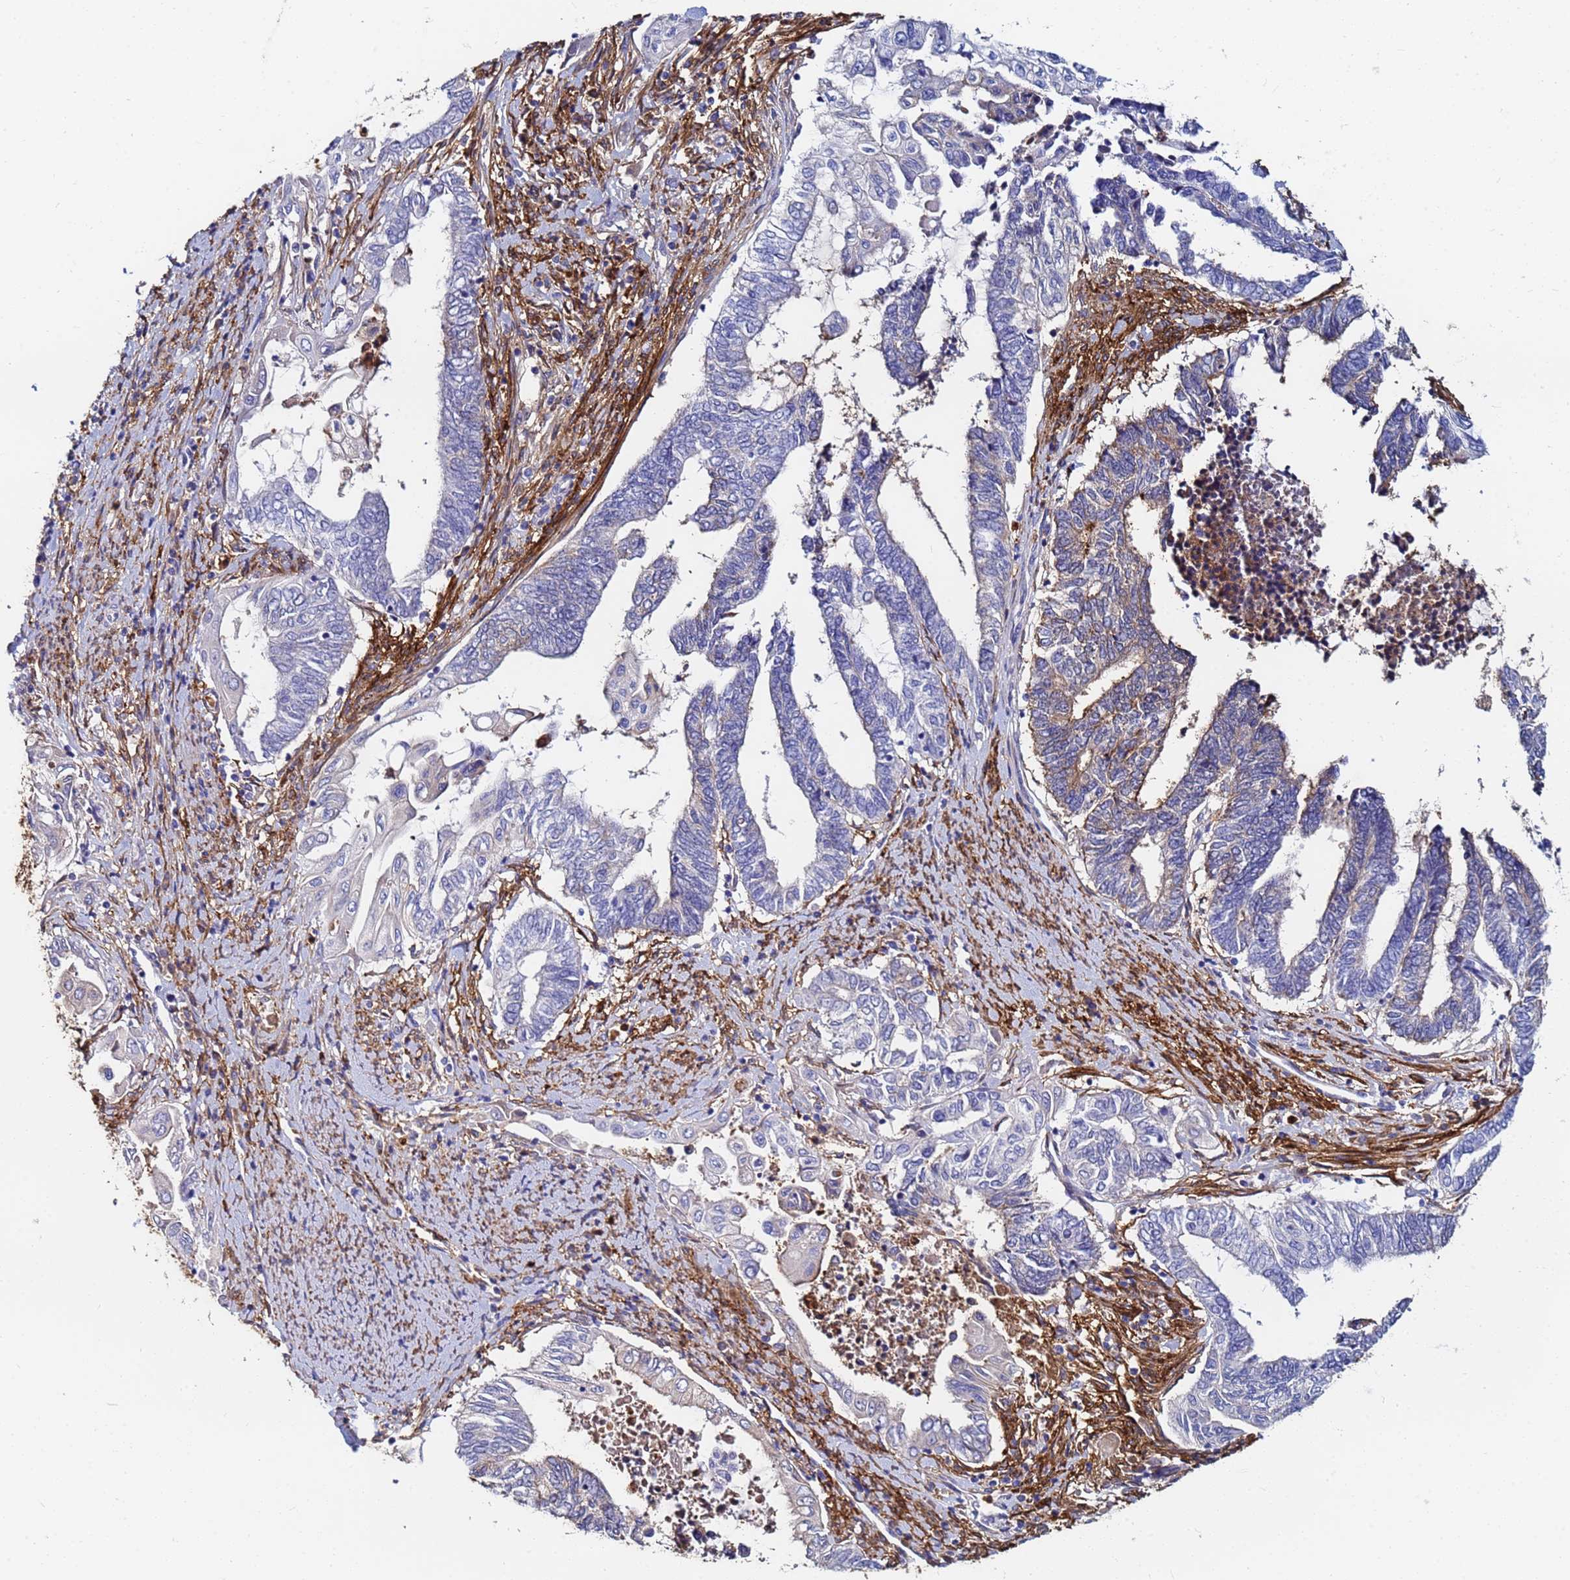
{"staining": {"intensity": "weak", "quantity": "<25%", "location": "cytoplasmic/membranous"}, "tissue": "endometrial cancer", "cell_type": "Tumor cells", "image_type": "cancer", "snomed": [{"axis": "morphology", "description": "Adenocarcinoma, NOS"}, {"axis": "topography", "description": "Uterus"}, {"axis": "topography", "description": "Endometrium"}], "caption": "The IHC image has no significant staining in tumor cells of endometrial adenocarcinoma tissue. Brightfield microscopy of immunohistochemistry (IHC) stained with DAB (brown) and hematoxylin (blue), captured at high magnification.", "gene": "BASP1", "patient": {"sex": "female", "age": 70}}